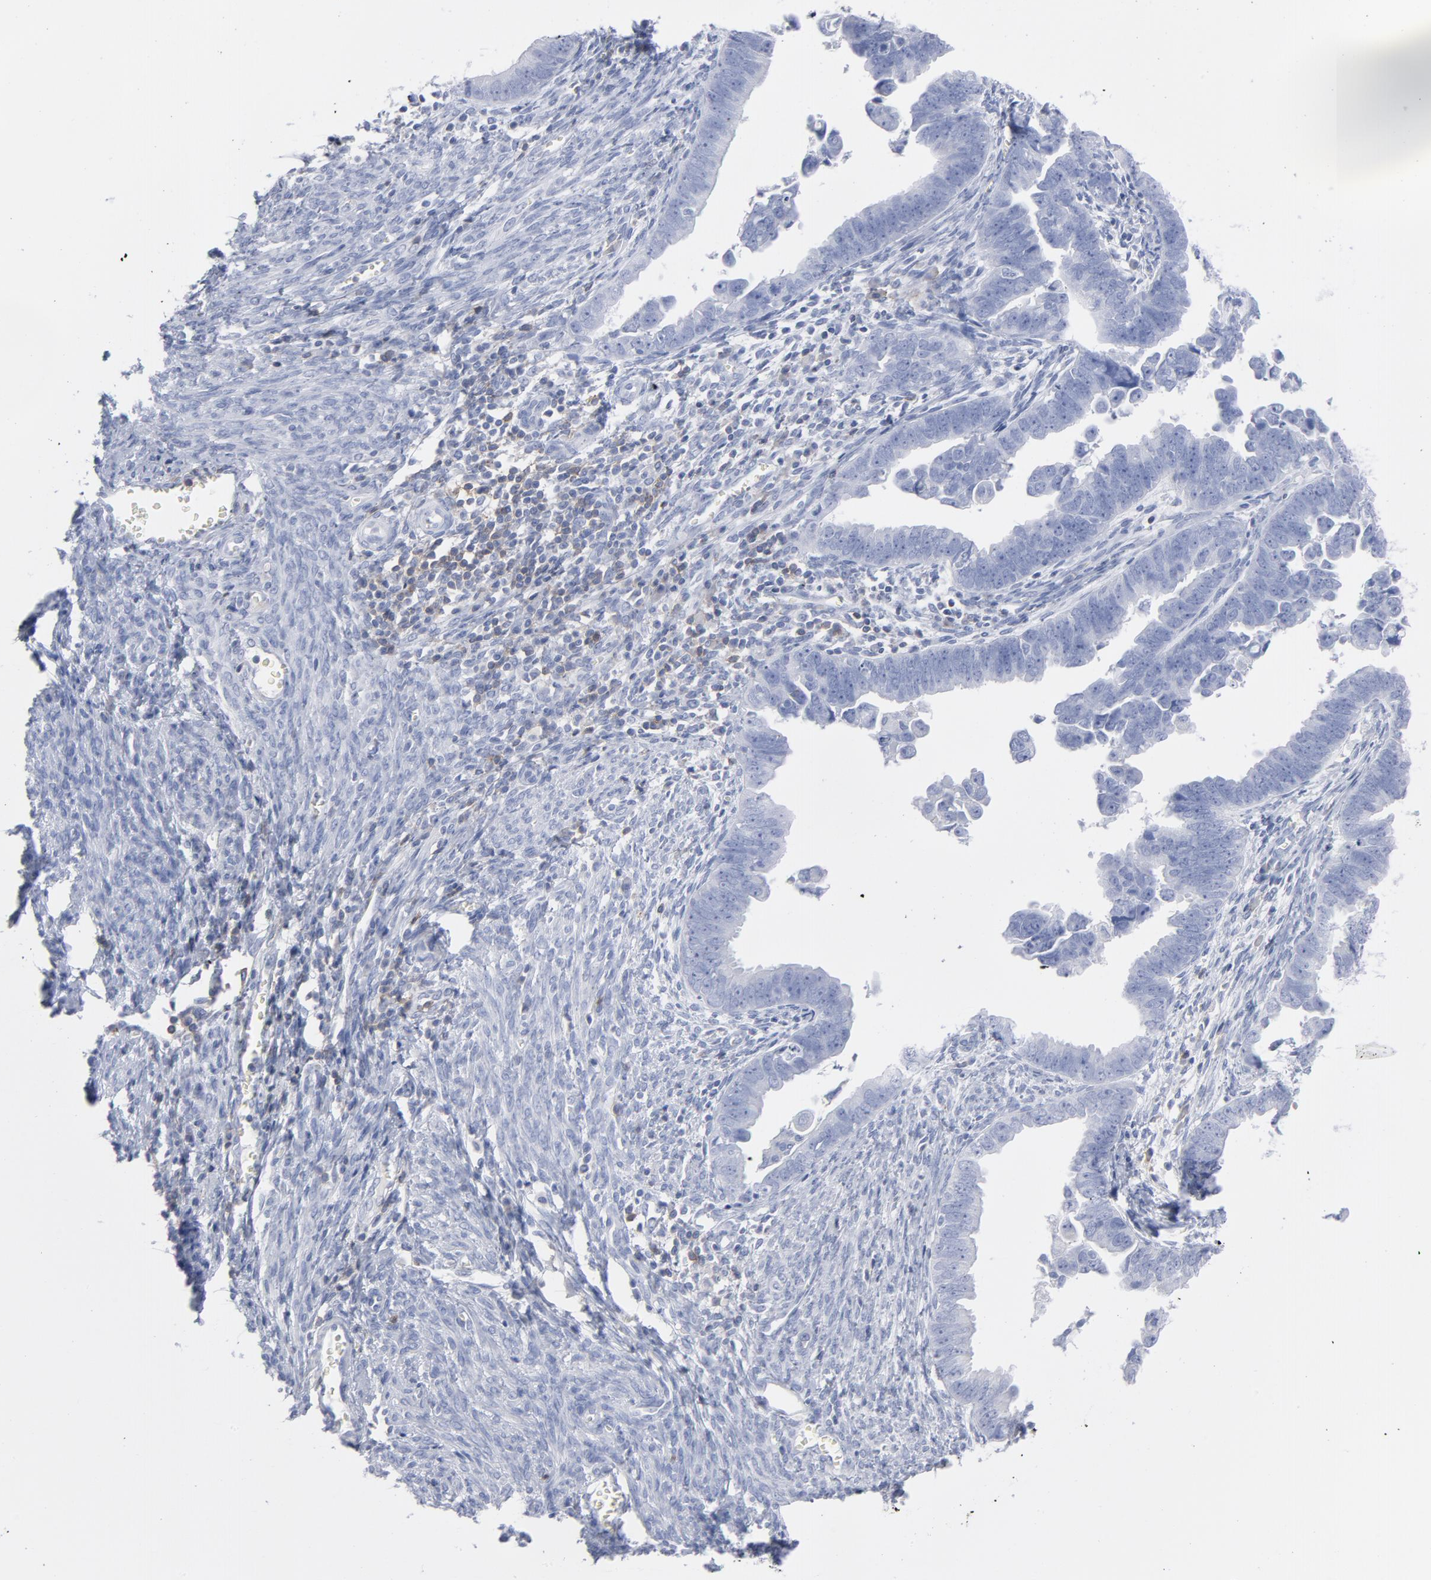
{"staining": {"intensity": "negative", "quantity": "none", "location": "none"}, "tissue": "endometrial cancer", "cell_type": "Tumor cells", "image_type": "cancer", "snomed": [{"axis": "morphology", "description": "Adenocarcinoma, NOS"}, {"axis": "topography", "description": "Endometrium"}], "caption": "DAB immunohistochemical staining of human endometrial adenocarcinoma displays no significant staining in tumor cells. (Stains: DAB immunohistochemistry (IHC) with hematoxylin counter stain, Microscopy: brightfield microscopy at high magnification).", "gene": "P2RY8", "patient": {"sex": "female", "age": 75}}